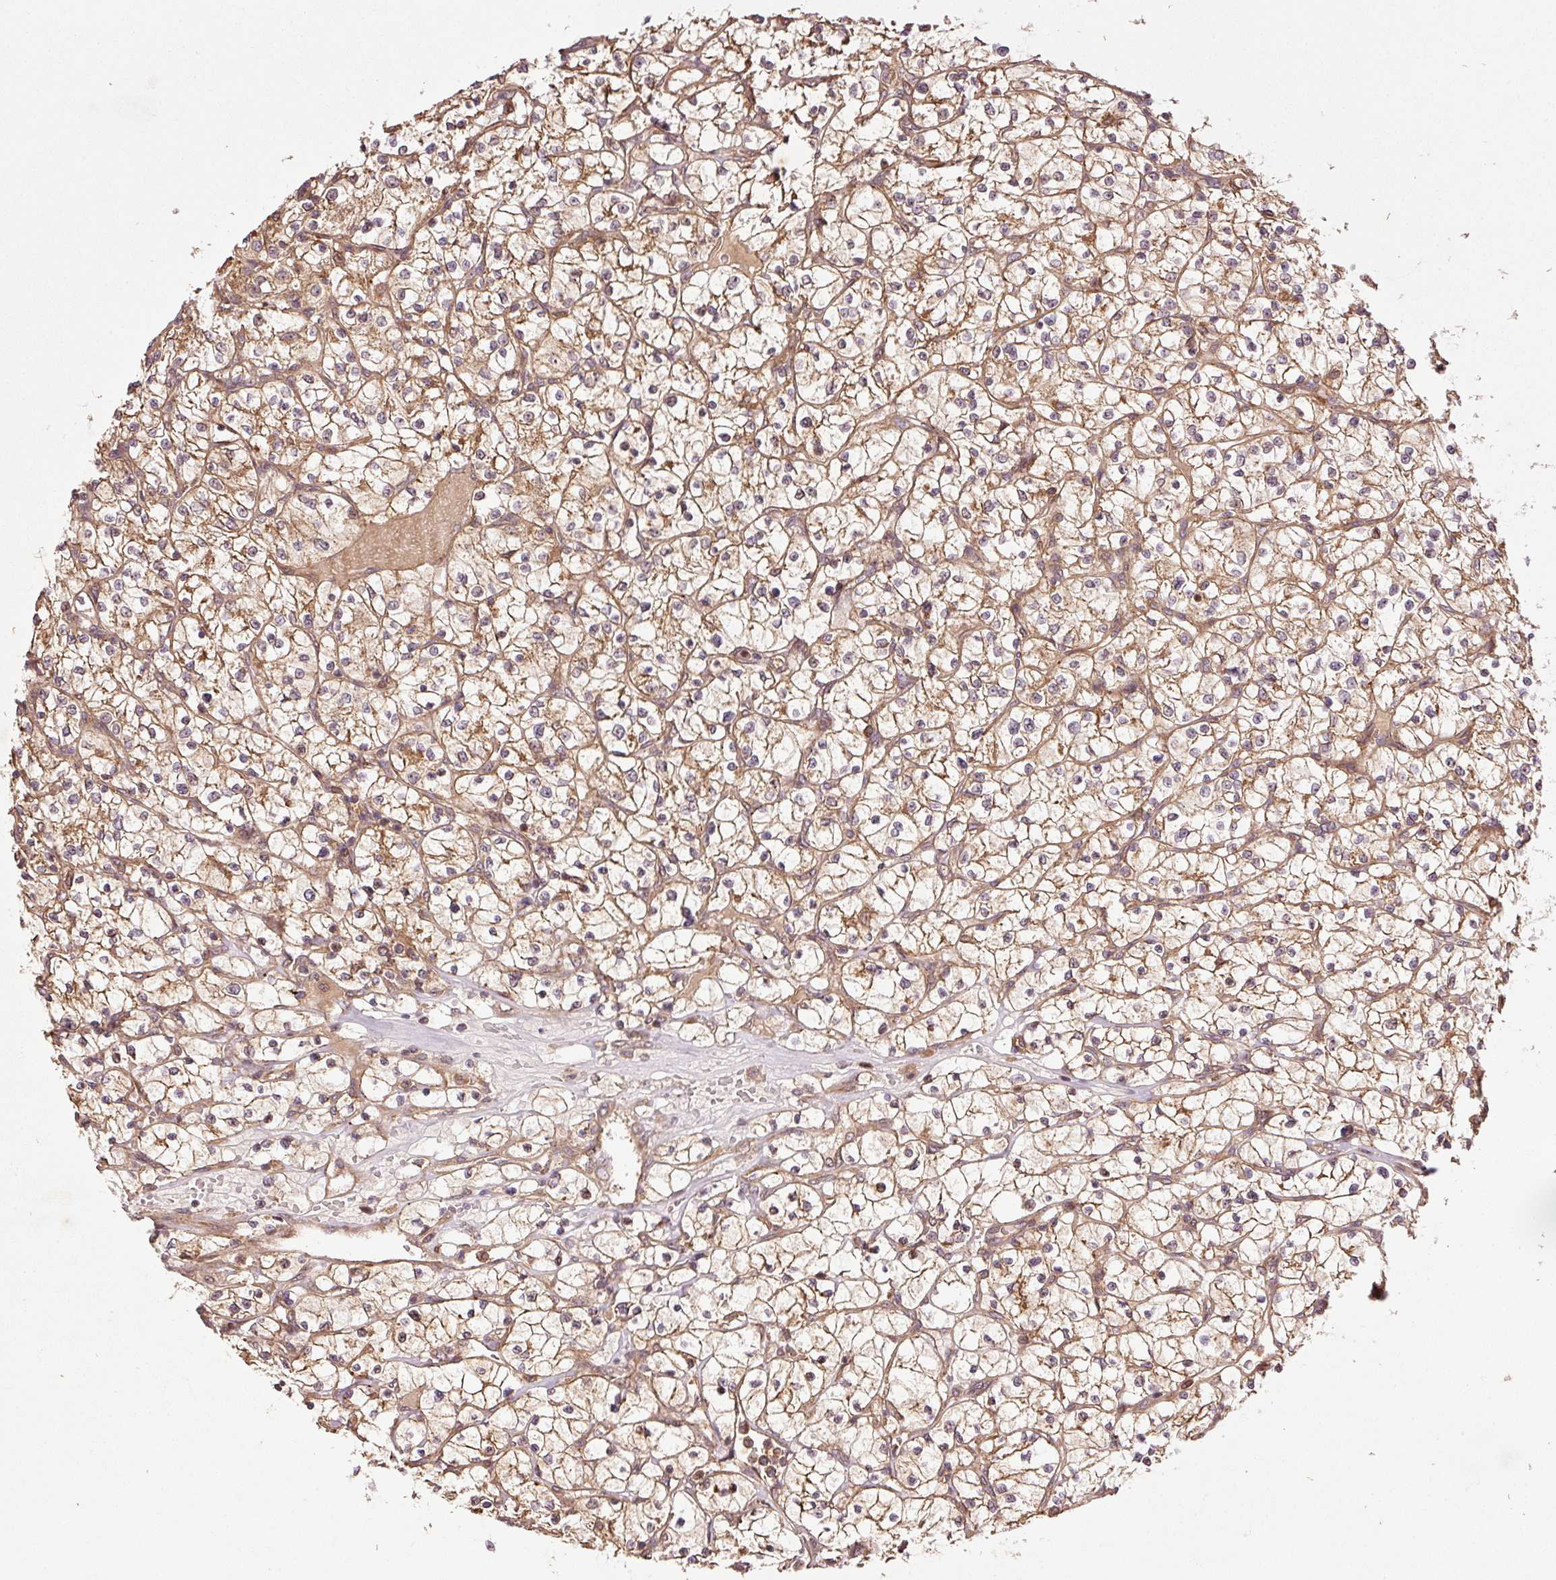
{"staining": {"intensity": "moderate", "quantity": "<25%", "location": "cytoplasmic/membranous"}, "tissue": "renal cancer", "cell_type": "Tumor cells", "image_type": "cancer", "snomed": [{"axis": "morphology", "description": "Adenocarcinoma, NOS"}, {"axis": "topography", "description": "Kidney"}], "caption": "Protein staining of adenocarcinoma (renal) tissue reveals moderate cytoplasmic/membranous positivity in about <25% of tumor cells.", "gene": "OXER1", "patient": {"sex": "female", "age": 64}}